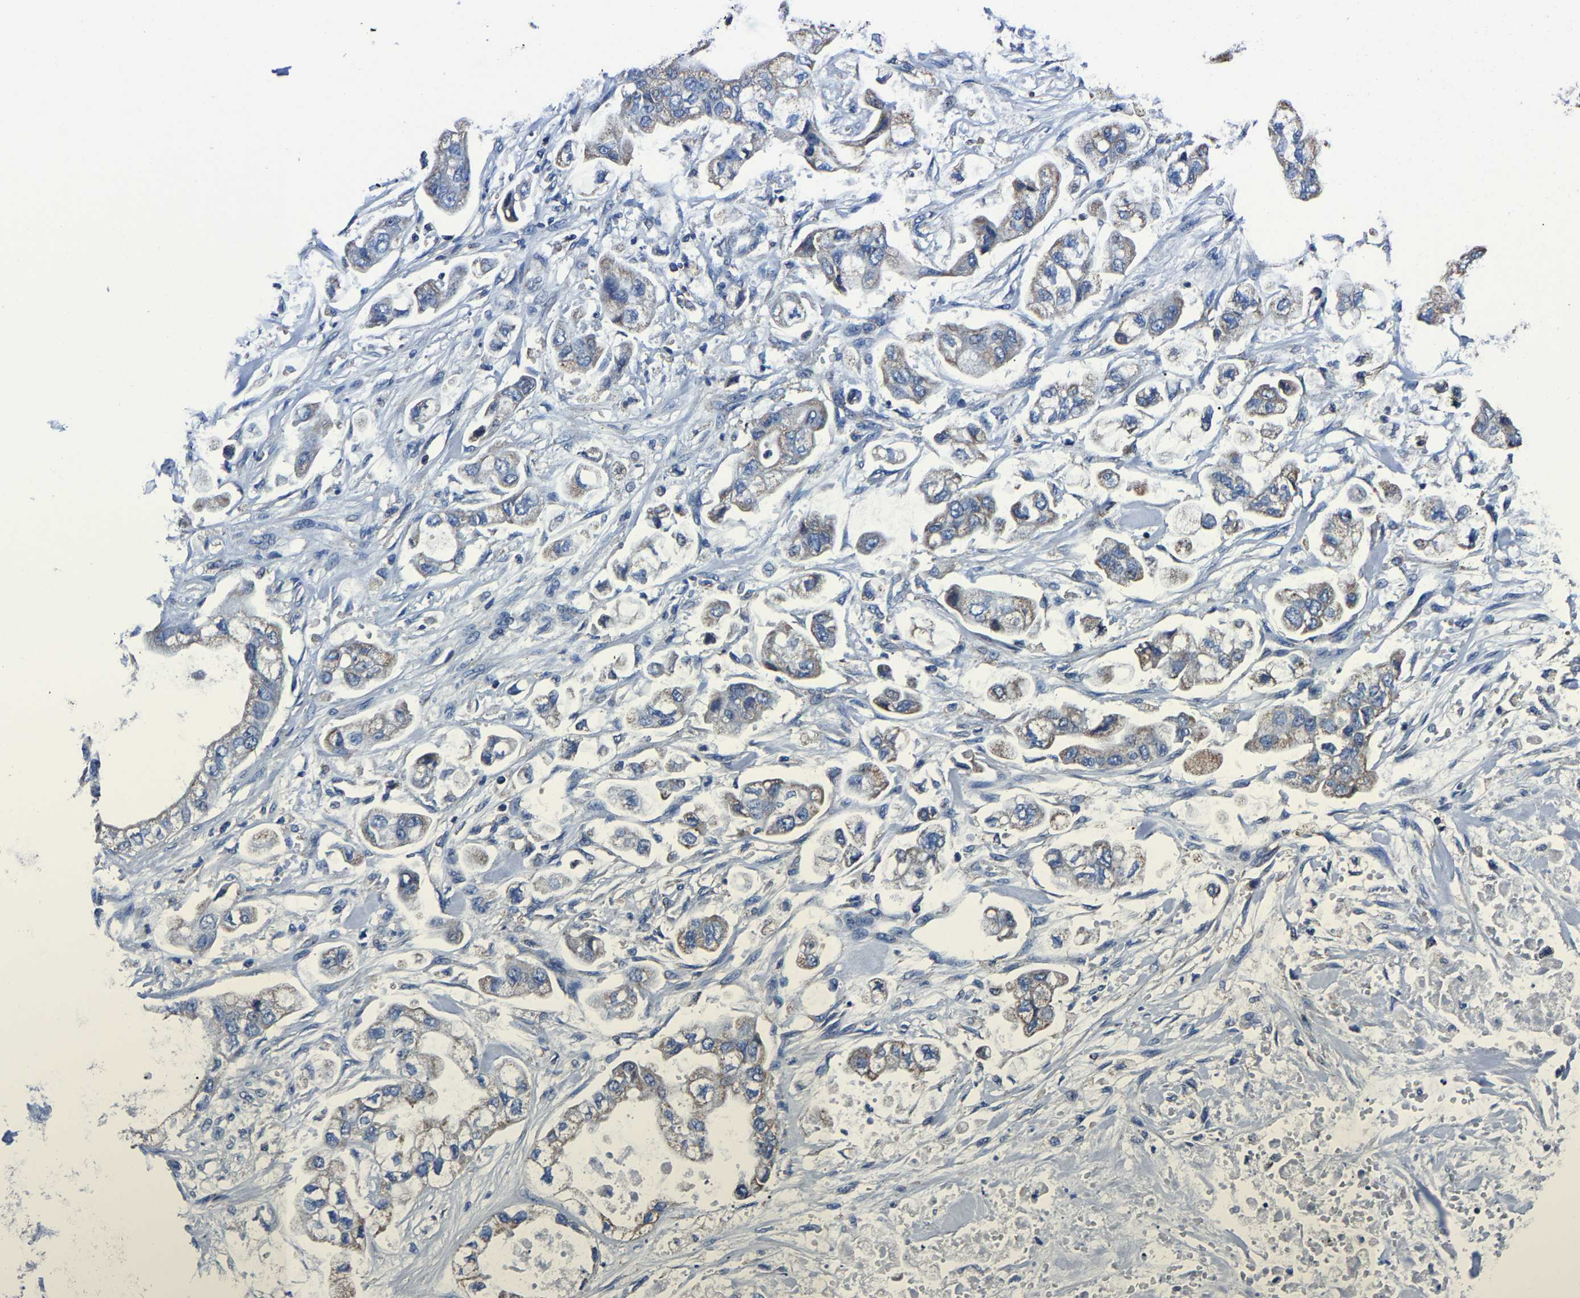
{"staining": {"intensity": "weak", "quantity": "<25%", "location": "cytoplasmic/membranous"}, "tissue": "stomach cancer", "cell_type": "Tumor cells", "image_type": "cancer", "snomed": [{"axis": "morphology", "description": "Normal tissue, NOS"}, {"axis": "morphology", "description": "Adenocarcinoma, NOS"}, {"axis": "topography", "description": "Stomach"}], "caption": "IHC micrograph of neoplastic tissue: human adenocarcinoma (stomach) stained with DAB demonstrates no significant protein positivity in tumor cells.", "gene": "ZCCHC7", "patient": {"sex": "male", "age": 62}}